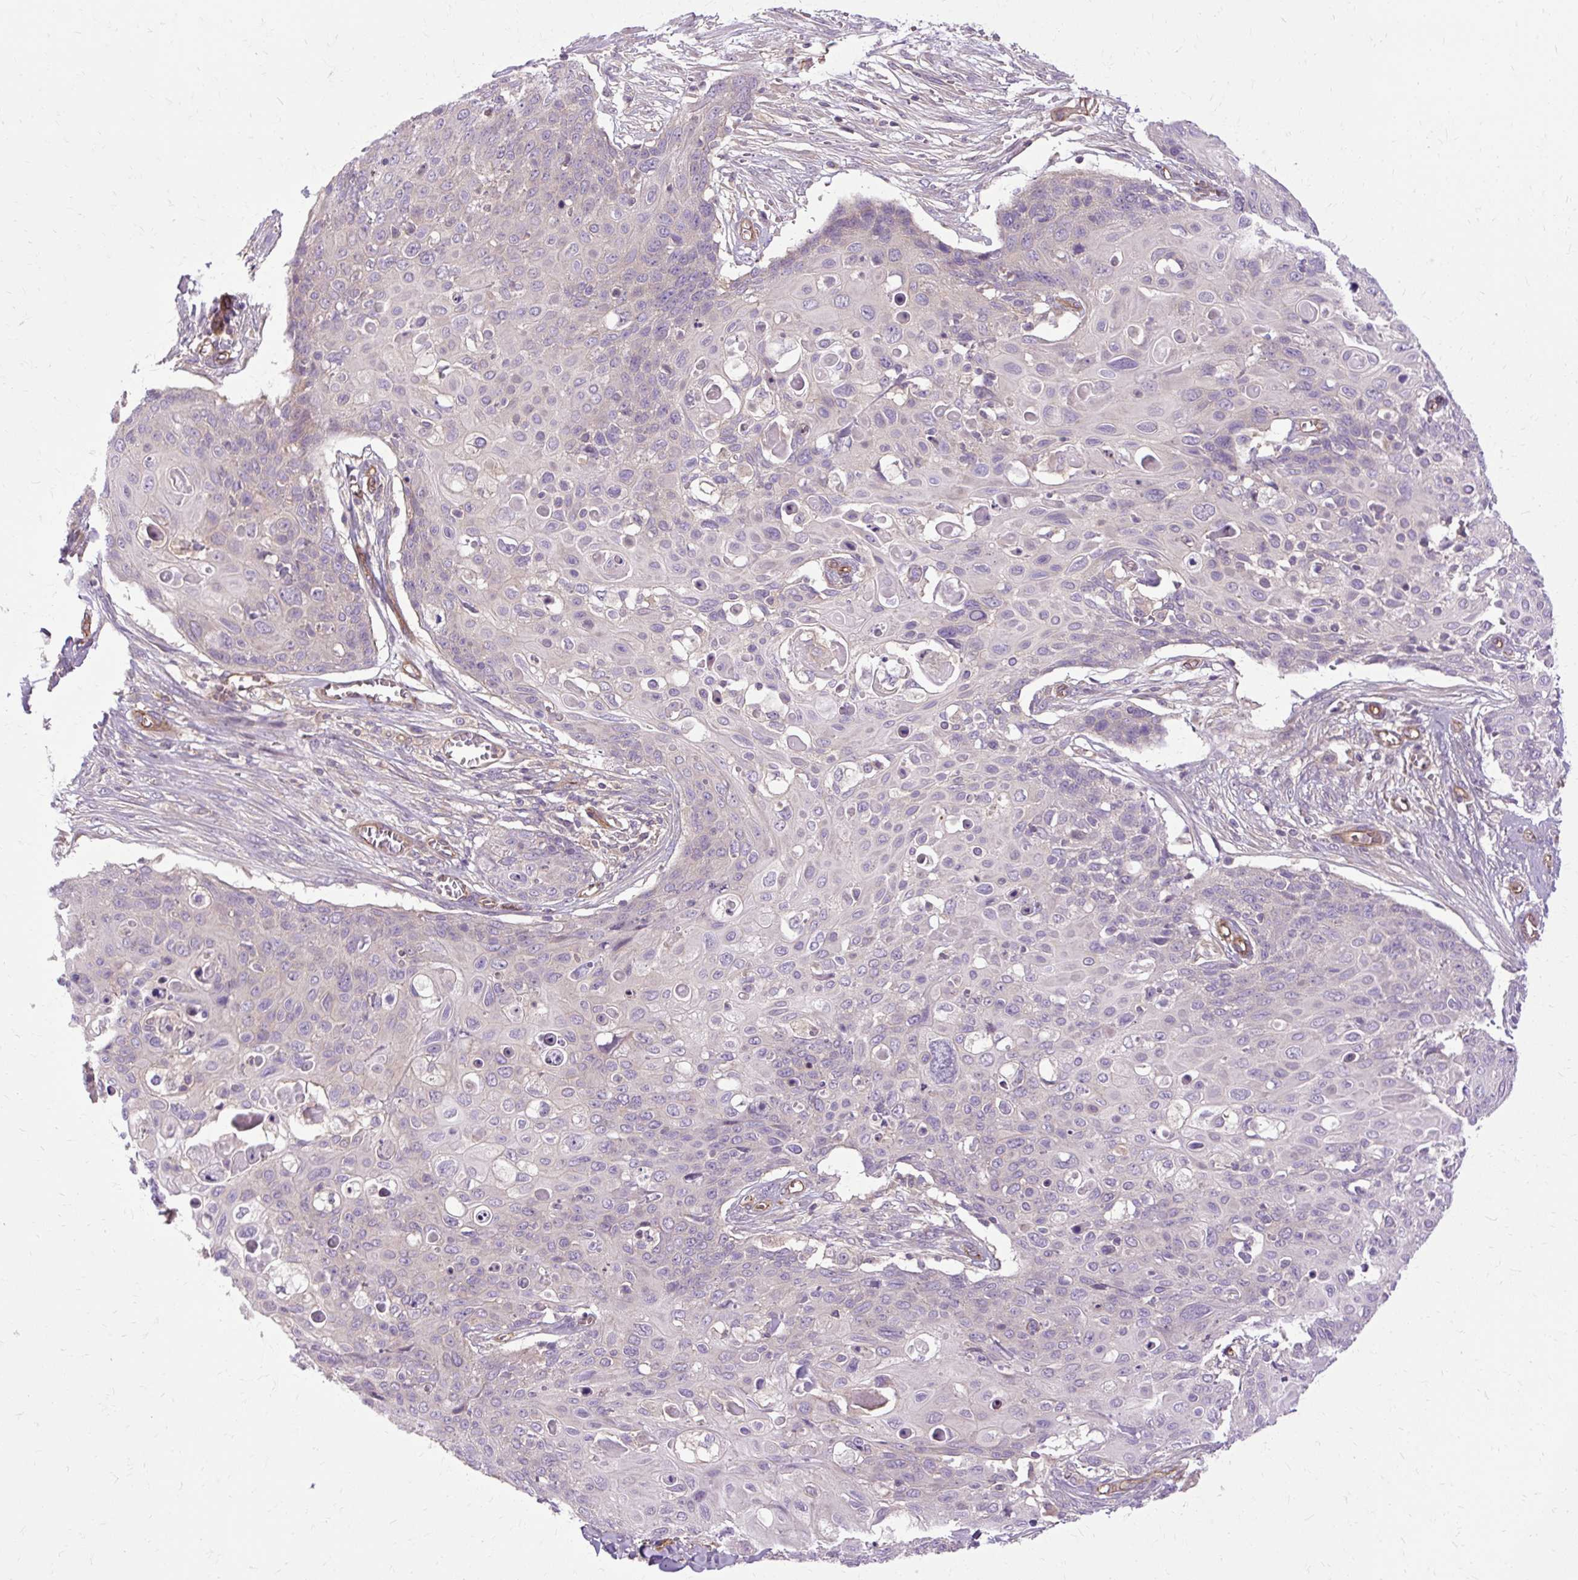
{"staining": {"intensity": "negative", "quantity": "none", "location": "none"}, "tissue": "skin cancer", "cell_type": "Tumor cells", "image_type": "cancer", "snomed": [{"axis": "morphology", "description": "Squamous cell carcinoma, NOS"}, {"axis": "topography", "description": "Skin"}, {"axis": "topography", "description": "Vulva"}], "caption": "Protein analysis of skin cancer exhibits no significant staining in tumor cells.", "gene": "CCDC93", "patient": {"sex": "female", "age": 85}}